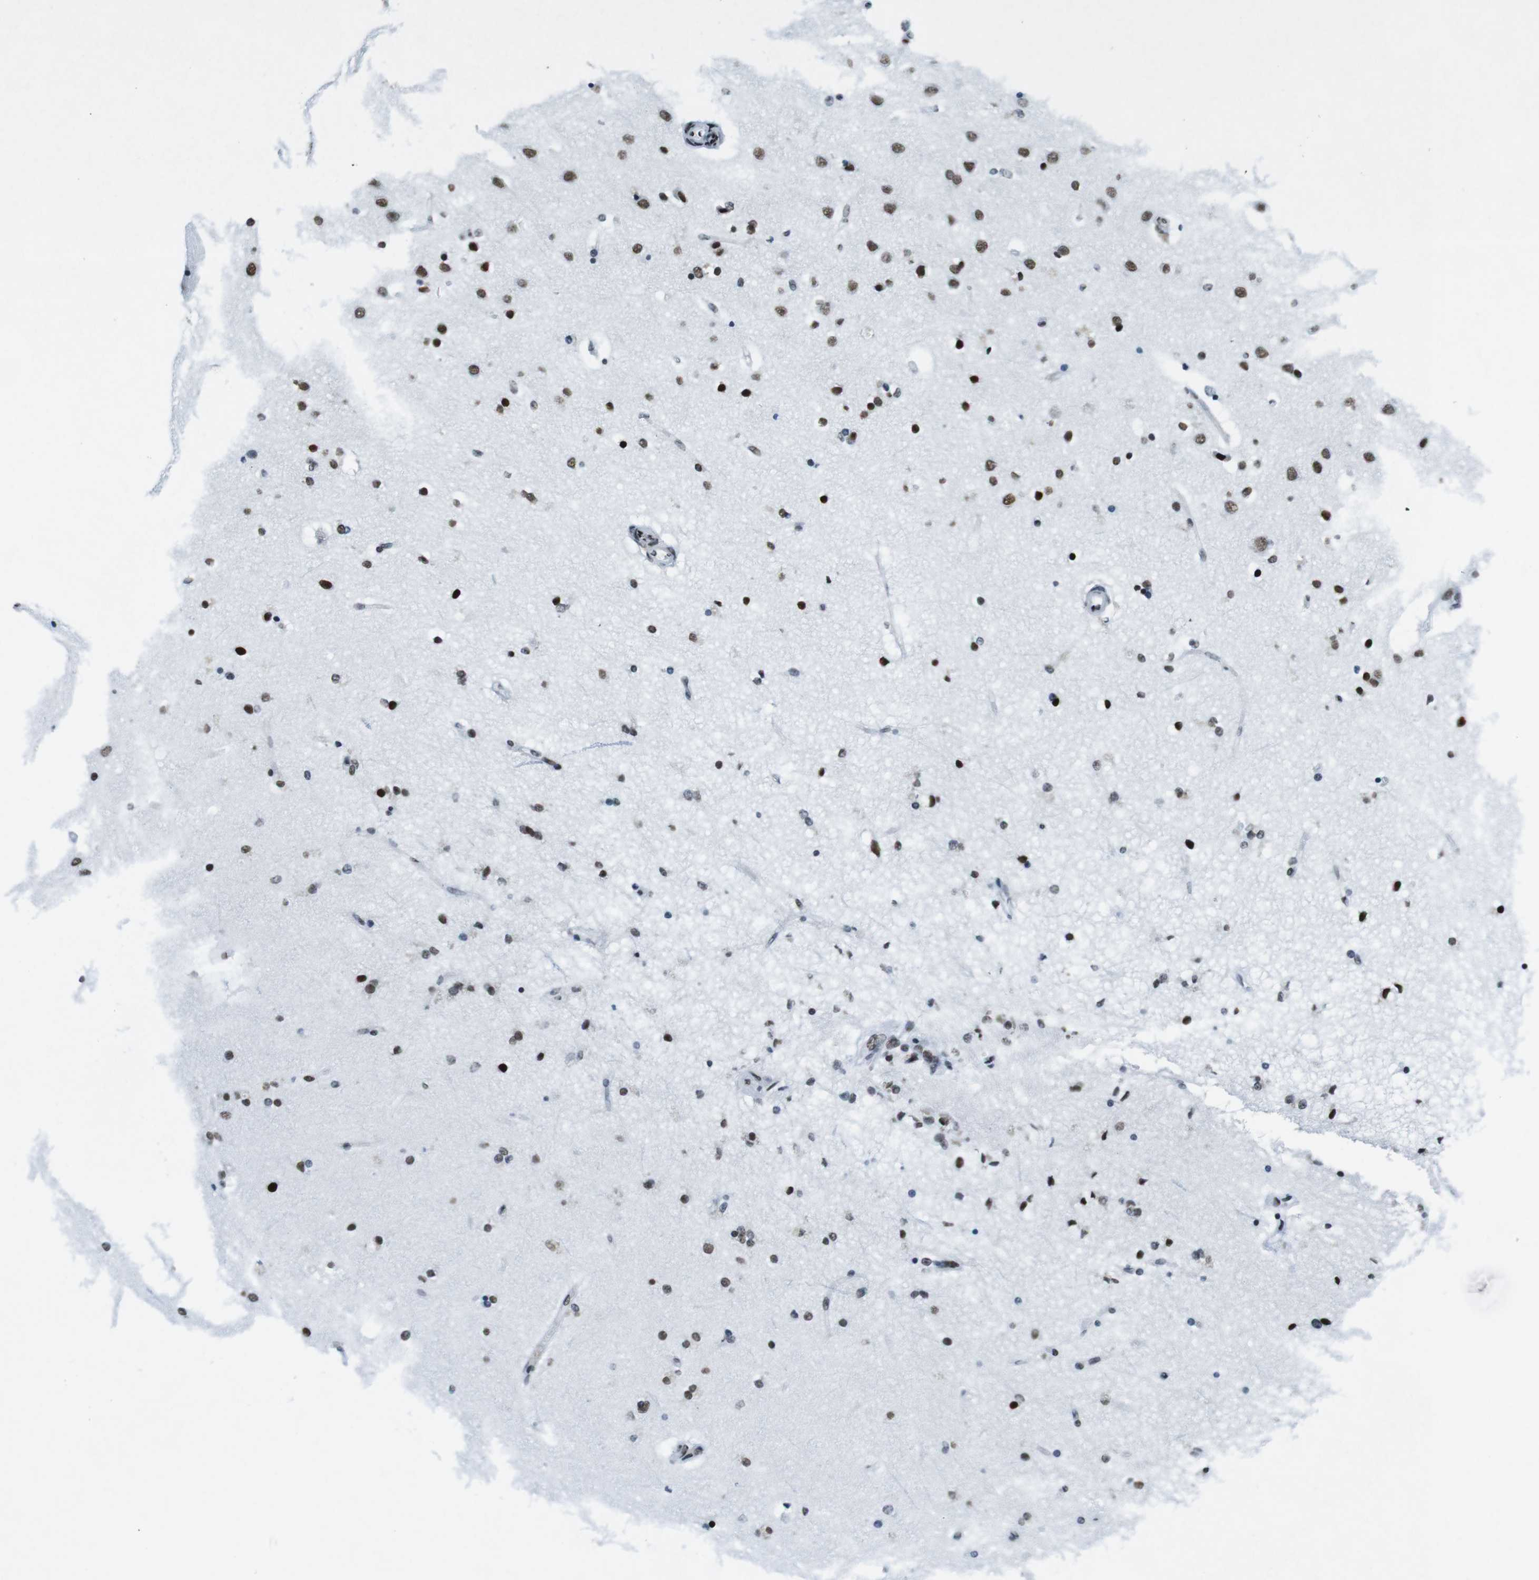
{"staining": {"intensity": "moderate", "quantity": ">75%", "location": "nuclear"}, "tissue": "cerebral cortex", "cell_type": "Endothelial cells", "image_type": "normal", "snomed": [{"axis": "morphology", "description": "Normal tissue, NOS"}, {"axis": "topography", "description": "Cerebral cortex"}], "caption": "Cerebral cortex stained for a protein (brown) shows moderate nuclear positive positivity in about >75% of endothelial cells.", "gene": "CITED2", "patient": {"sex": "female", "age": 54}}